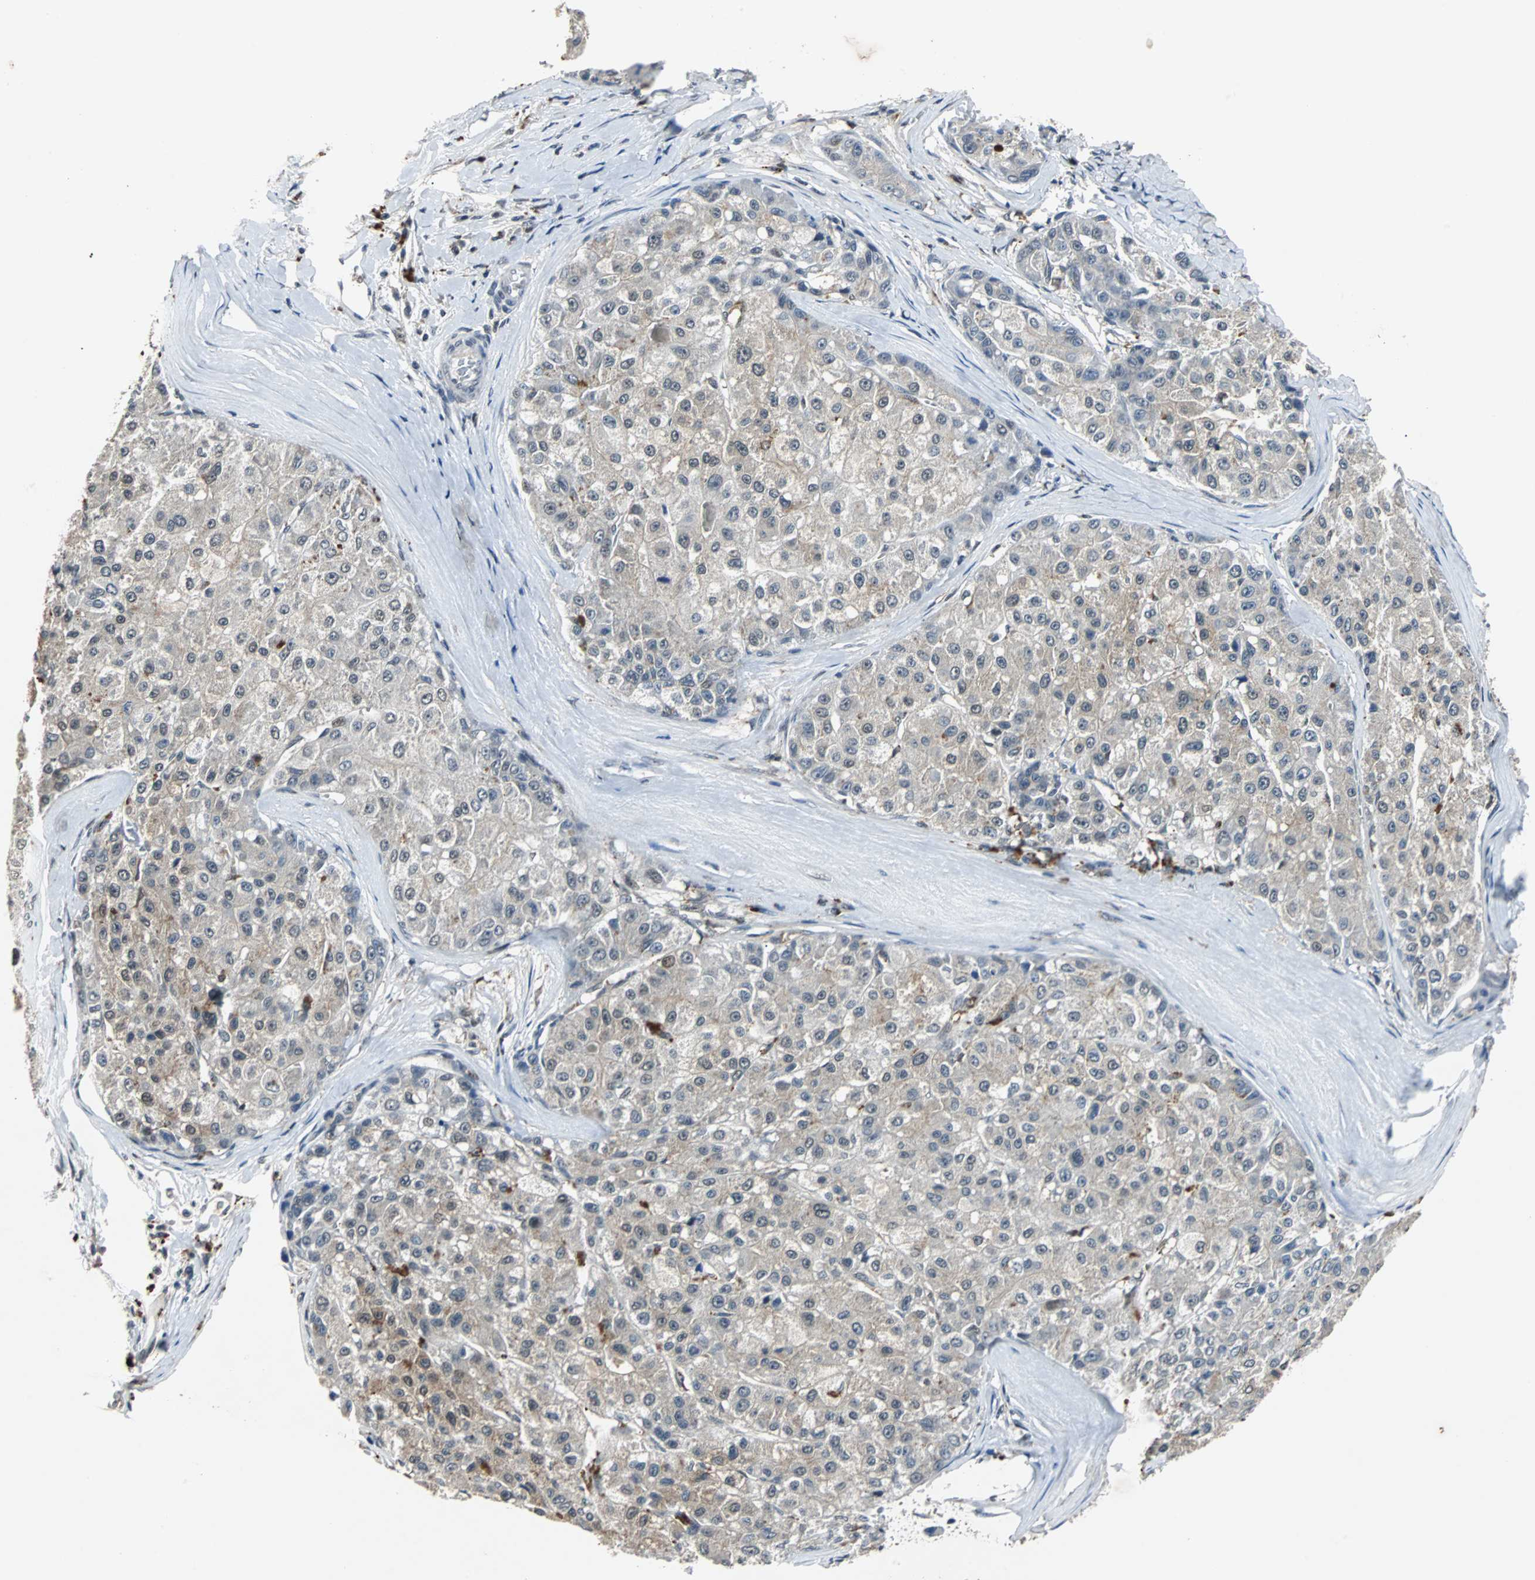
{"staining": {"intensity": "weak", "quantity": "25%-75%", "location": "cytoplasmic/membranous,nuclear"}, "tissue": "liver cancer", "cell_type": "Tumor cells", "image_type": "cancer", "snomed": [{"axis": "morphology", "description": "Carcinoma, Hepatocellular, NOS"}, {"axis": "topography", "description": "Liver"}], "caption": "The photomicrograph exhibits immunohistochemical staining of liver cancer (hepatocellular carcinoma). There is weak cytoplasmic/membranous and nuclear positivity is seen in approximately 25%-75% of tumor cells. (DAB IHC with brightfield microscopy, high magnification).", "gene": "HLX", "patient": {"sex": "male", "age": 80}}